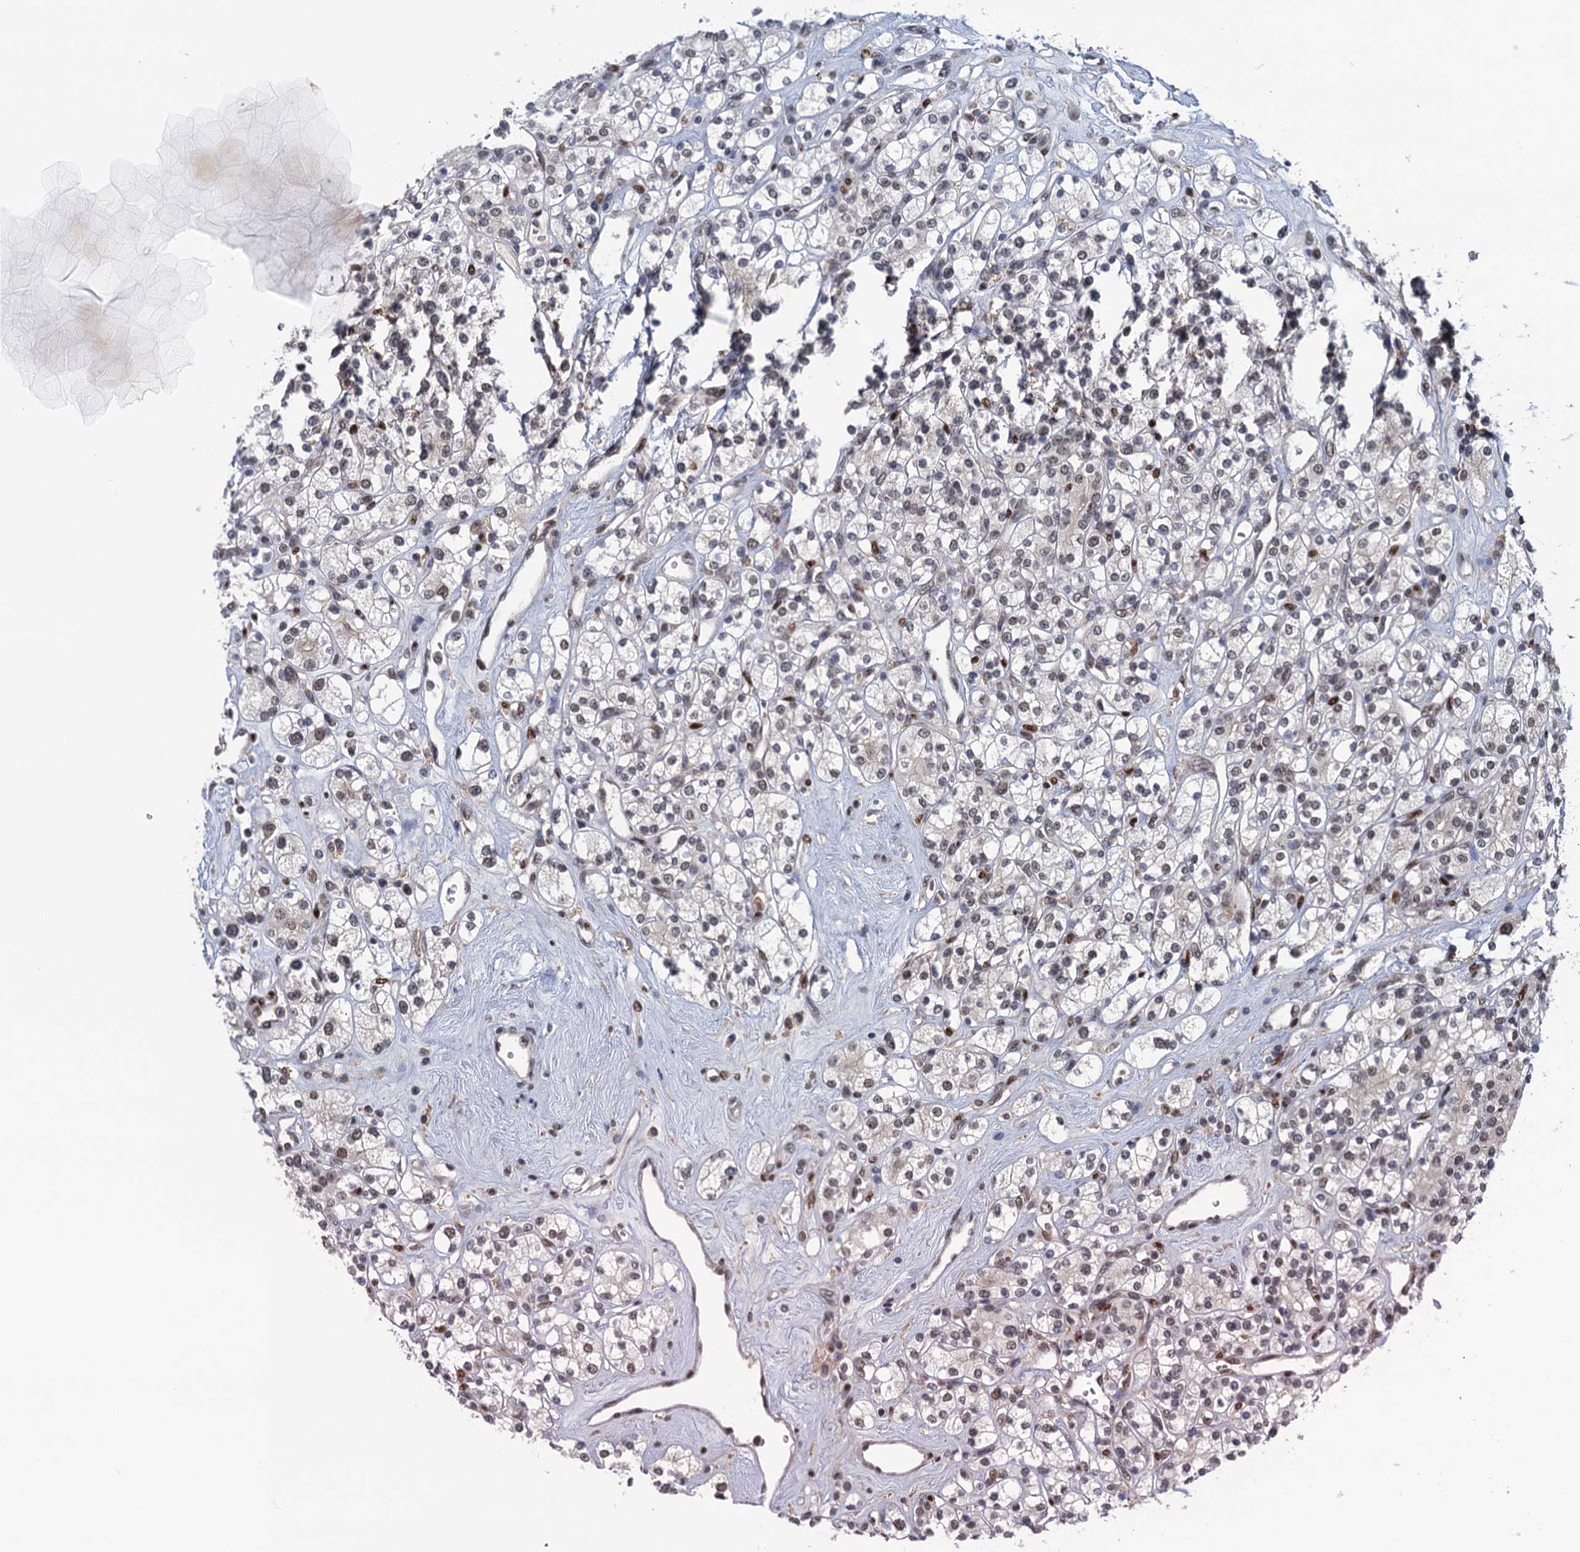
{"staining": {"intensity": "weak", "quantity": ">75%", "location": "nuclear"}, "tissue": "renal cancer", "cell_type": "Tumor cells", "image_type": "cancer", "snomed": [{"axis": "morphology", "description": "Adenocarcinoma, NOS"}, {"axis": "topography", "description": "Kidney"}], "caption": "Immunohistochemical staining of renal cancer (adenocarcinoma) demonstrates low levels of weak nuclear protein expression in about >75% of tumor cells.", "gene": "SAE1", "patient": {"sex": "male", "age": 77}}